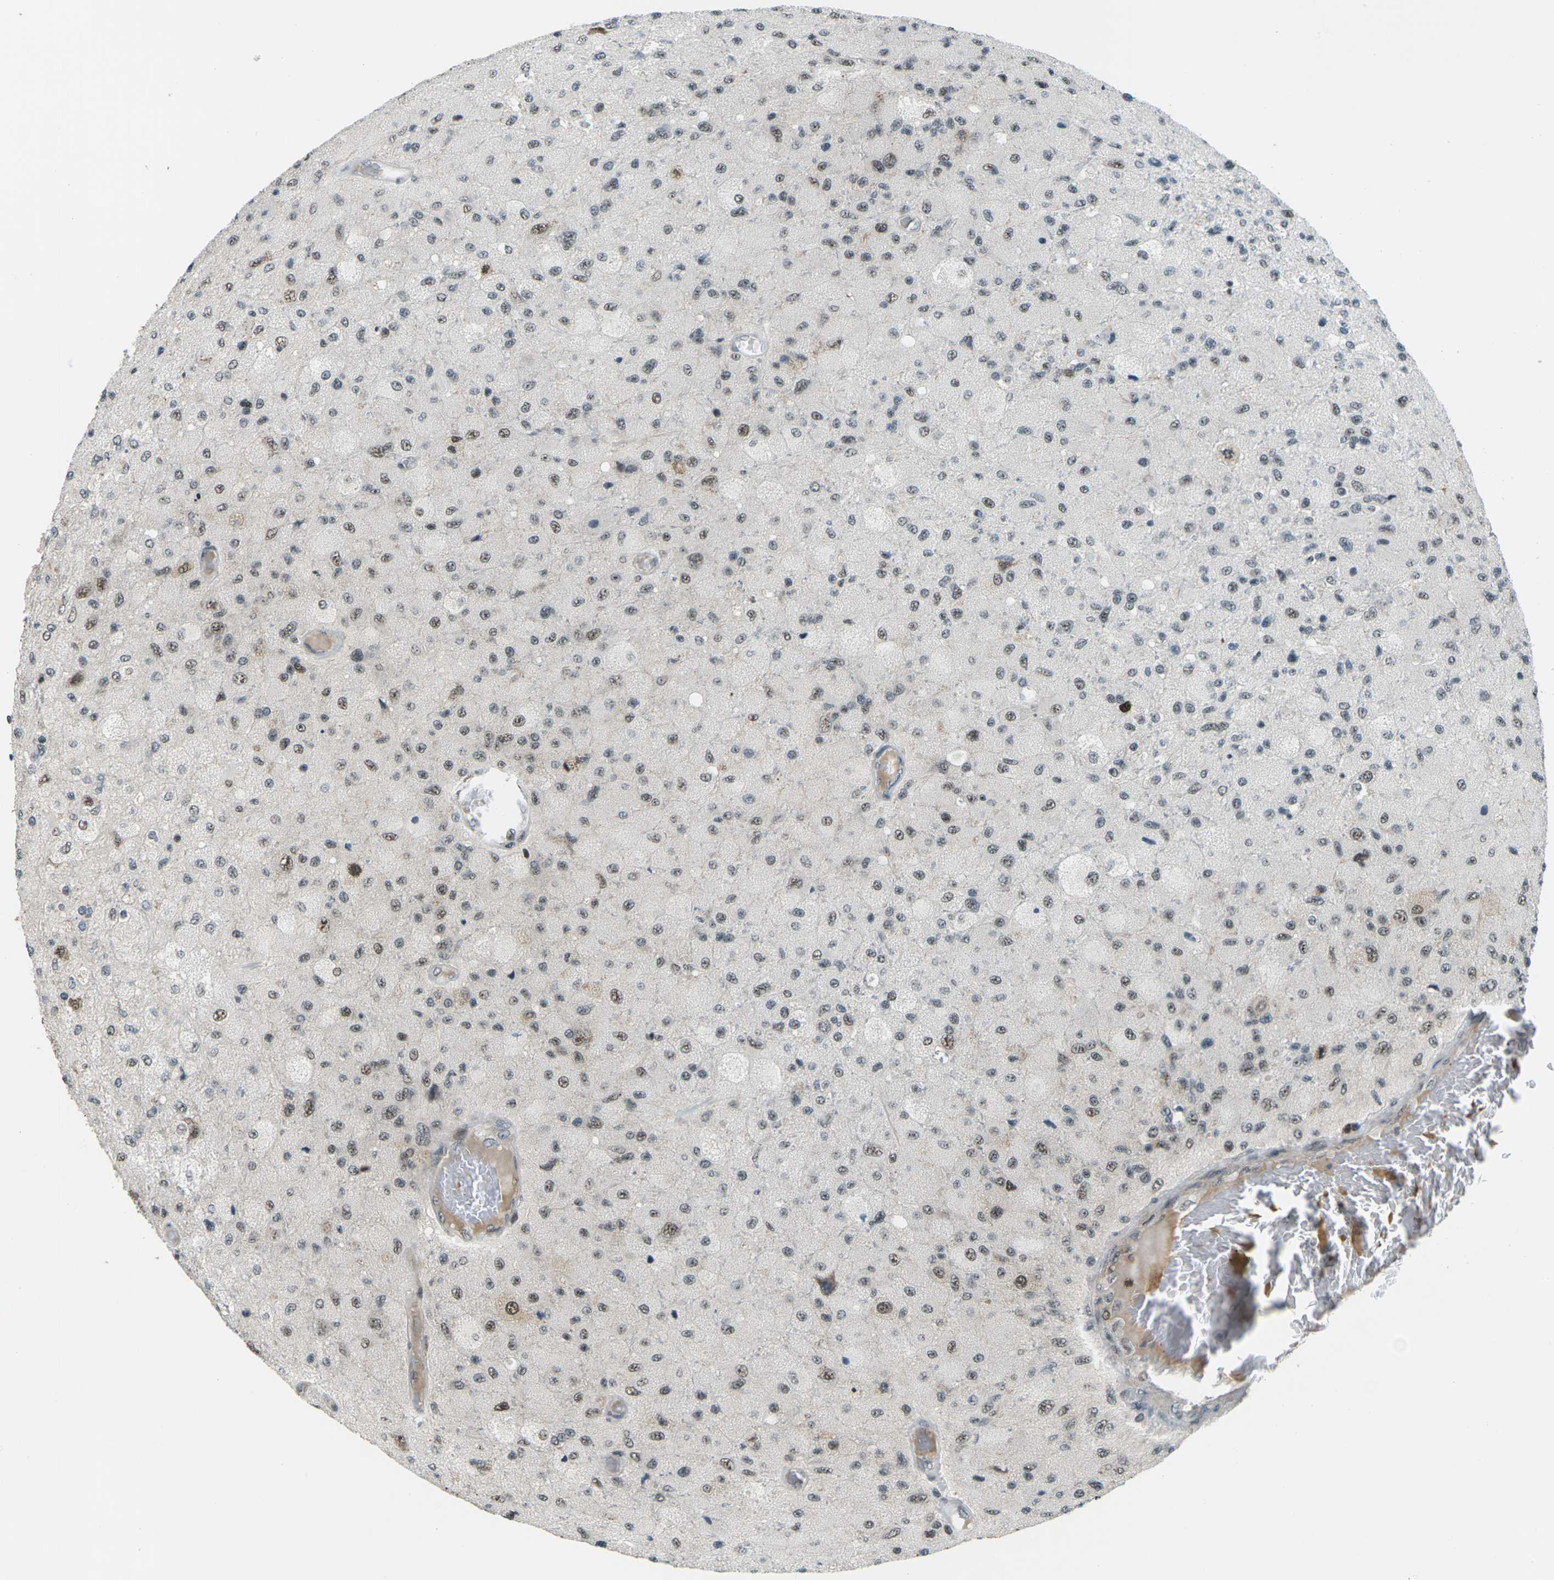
{"staining": {"intensity": "moderate", "quantity": ">75%", "location": "nuclear"}, "tissue": "glioma", "cell_type": "Tumor cells", "image_type": "cancer", "snomed": [{"axis": "morphology", "description": "Normal tissue, NOS"}, {"axis": "morphology", "description": "Glioma, malignant, High grade"}, {"axis": "topography", "description": "Cerebral cortex"}], "caption": "Protein staining of glioma tissue exhibits moderate nuclear expression in about >75% of tumor cells.", "gene": "UBE2S", "patient": {"sex": "male", "age": 77}}